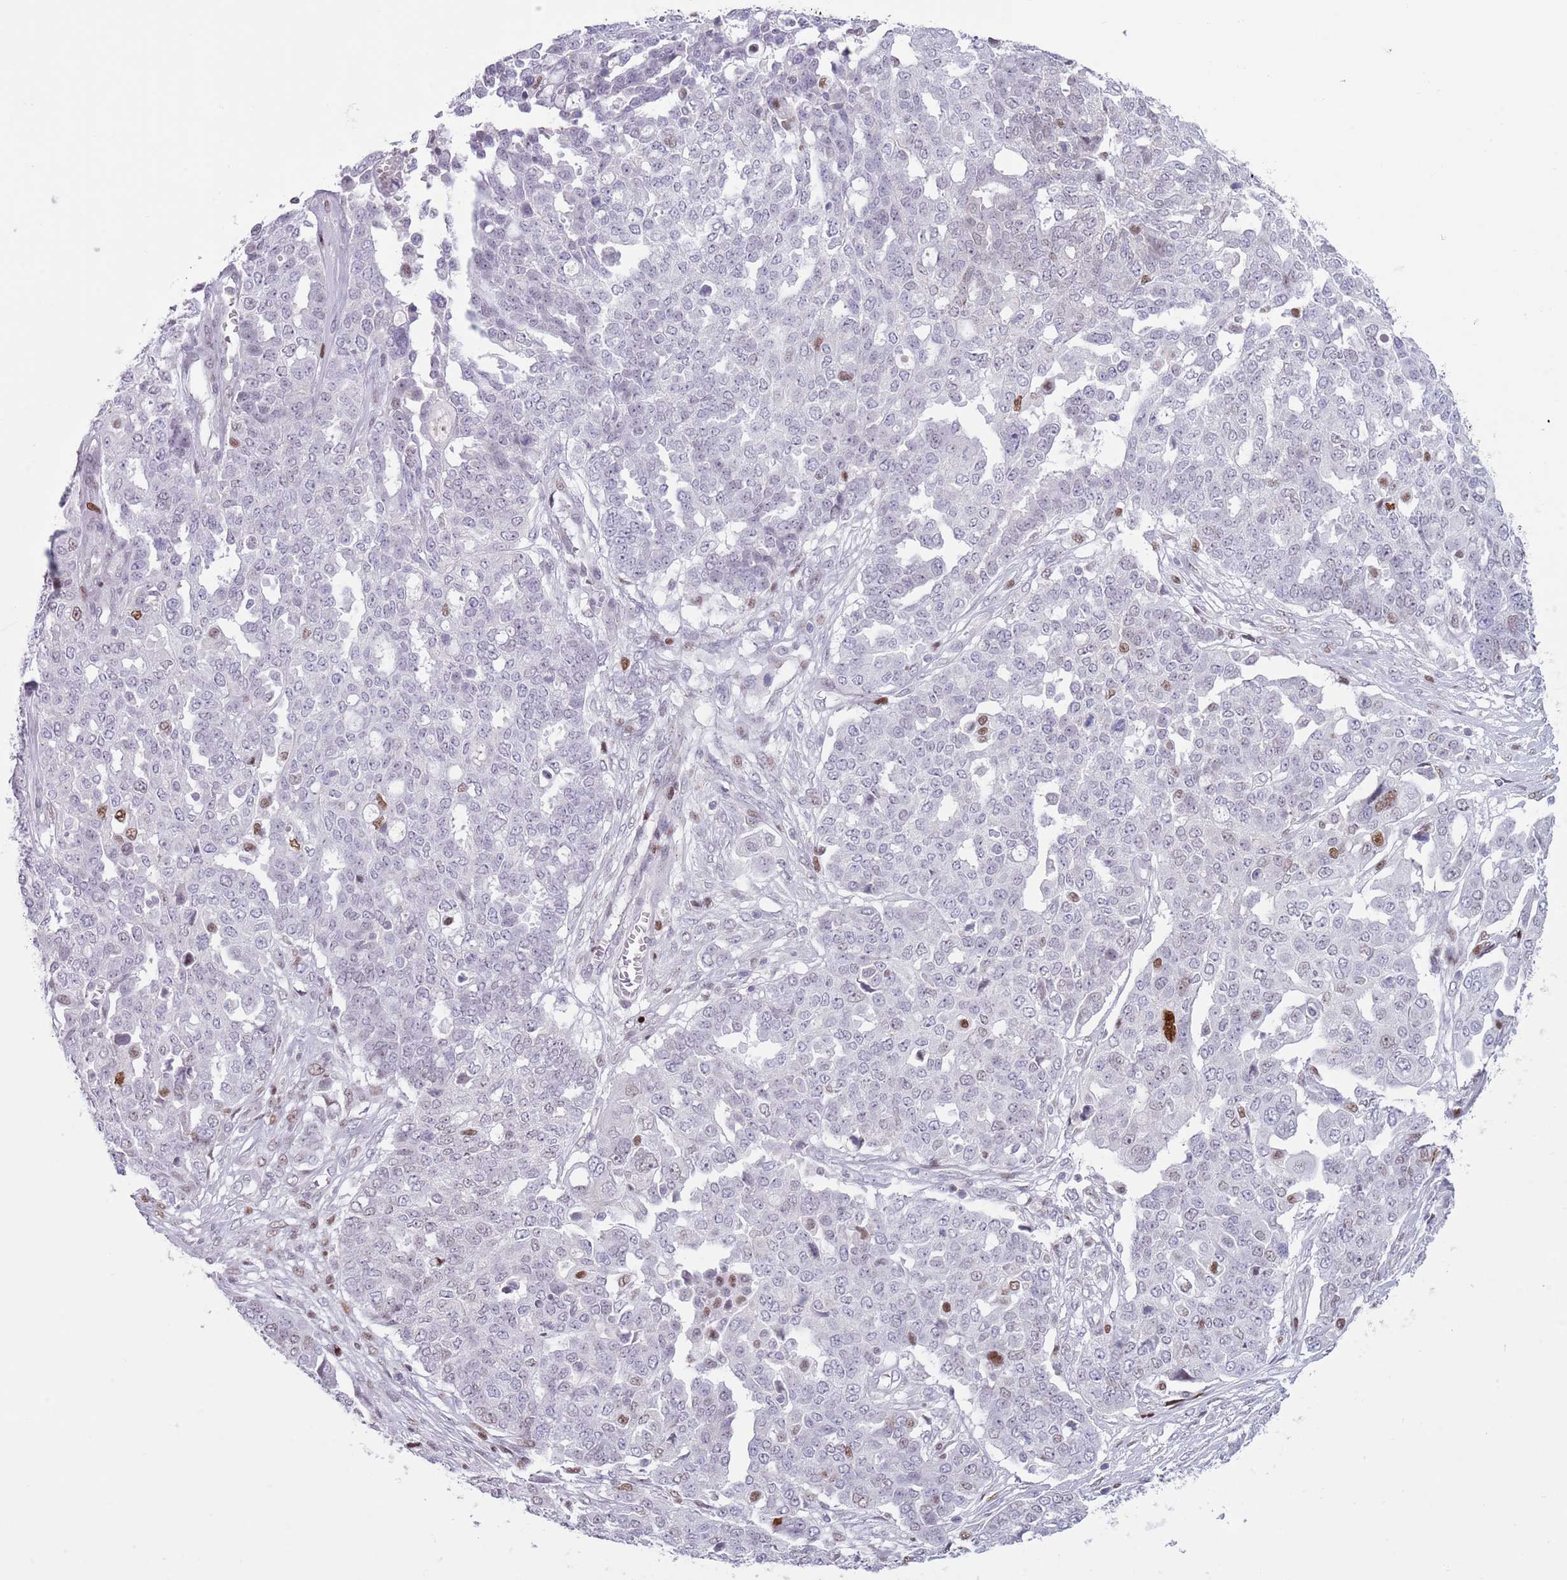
{"staining": {"intensity": "moderate", "quantity": "<25%", "location": "nuclear"}, "tissue": "ovarian cancer", "cell_type": "Tumor cells", "image_type": "cancer", "snomed": [{"axis": "morphology", "description": "Cystadenocarcinoma, serous, NOS"}, {"axis": "topography", "description": "Soft tissue"}, {"axis": "topography", "description": "Ovary"}], "caption": "A micrograph of serous cystadenocarcinoma (ovarian) stained for a protein shows moderate nuclear brown staining in tumor cells.", "gene": "MFSD10", "patient": {"sex": "female", "age": 57}}